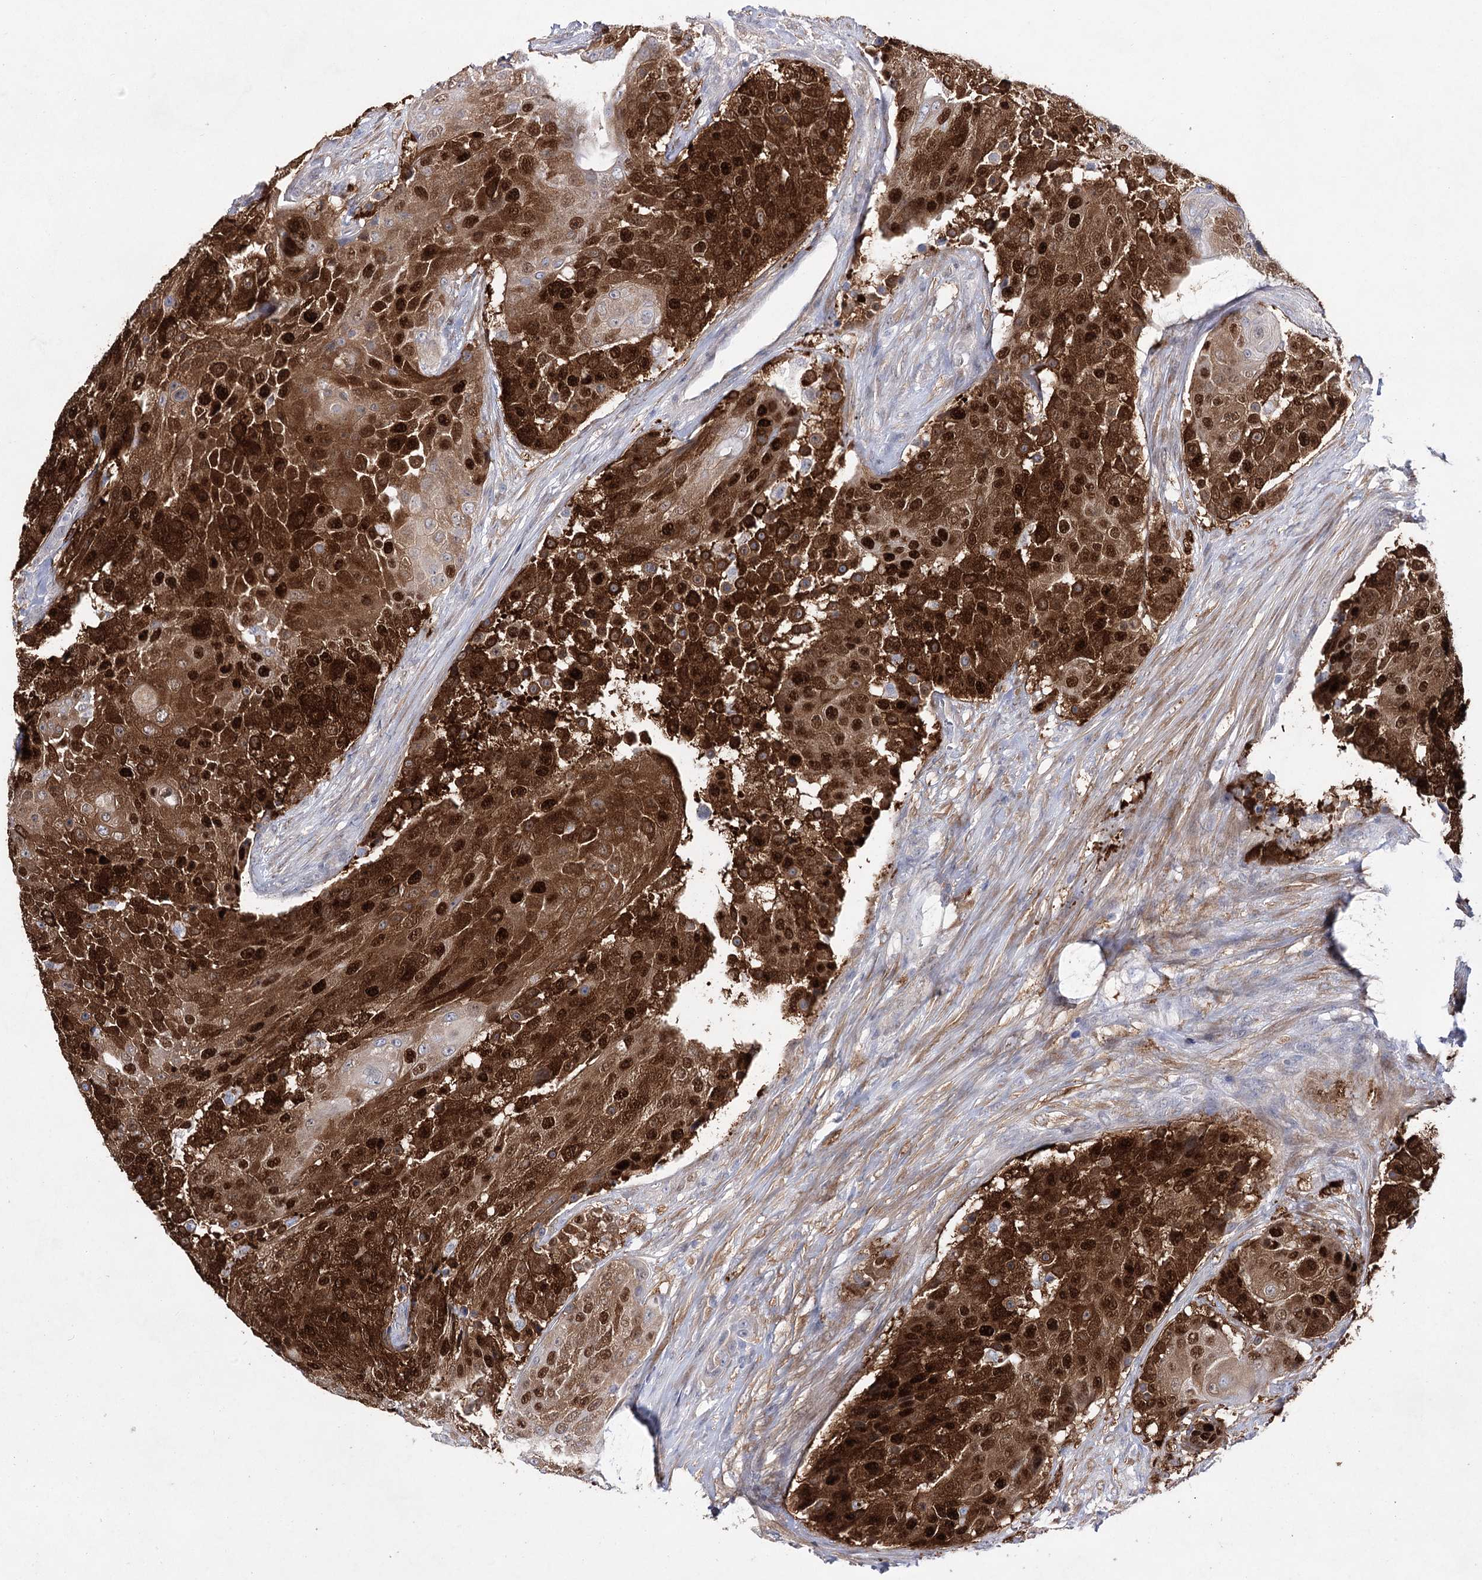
{"staining": {"intensity": "strong", "quantity": ">75%", "location": "cytoplasmic/membranous,nuclear"}, "tissue": "urothelial cancer", "cell_type": "Tumor cells", "image_type": "cancer", "snomed": [{"axis": "morphology", "description": "Urothelial carcinoma, High grade"}, {"axis": "topography", "description": "Urinary bladder"}], "caption": "A brown stain shows strong cytoplasmic/membranous and nuclear expression of a protein in human urothelial cancer tumor cells.", "gene": "UGDH", "patient": {"sex": "female", "age": 63}}